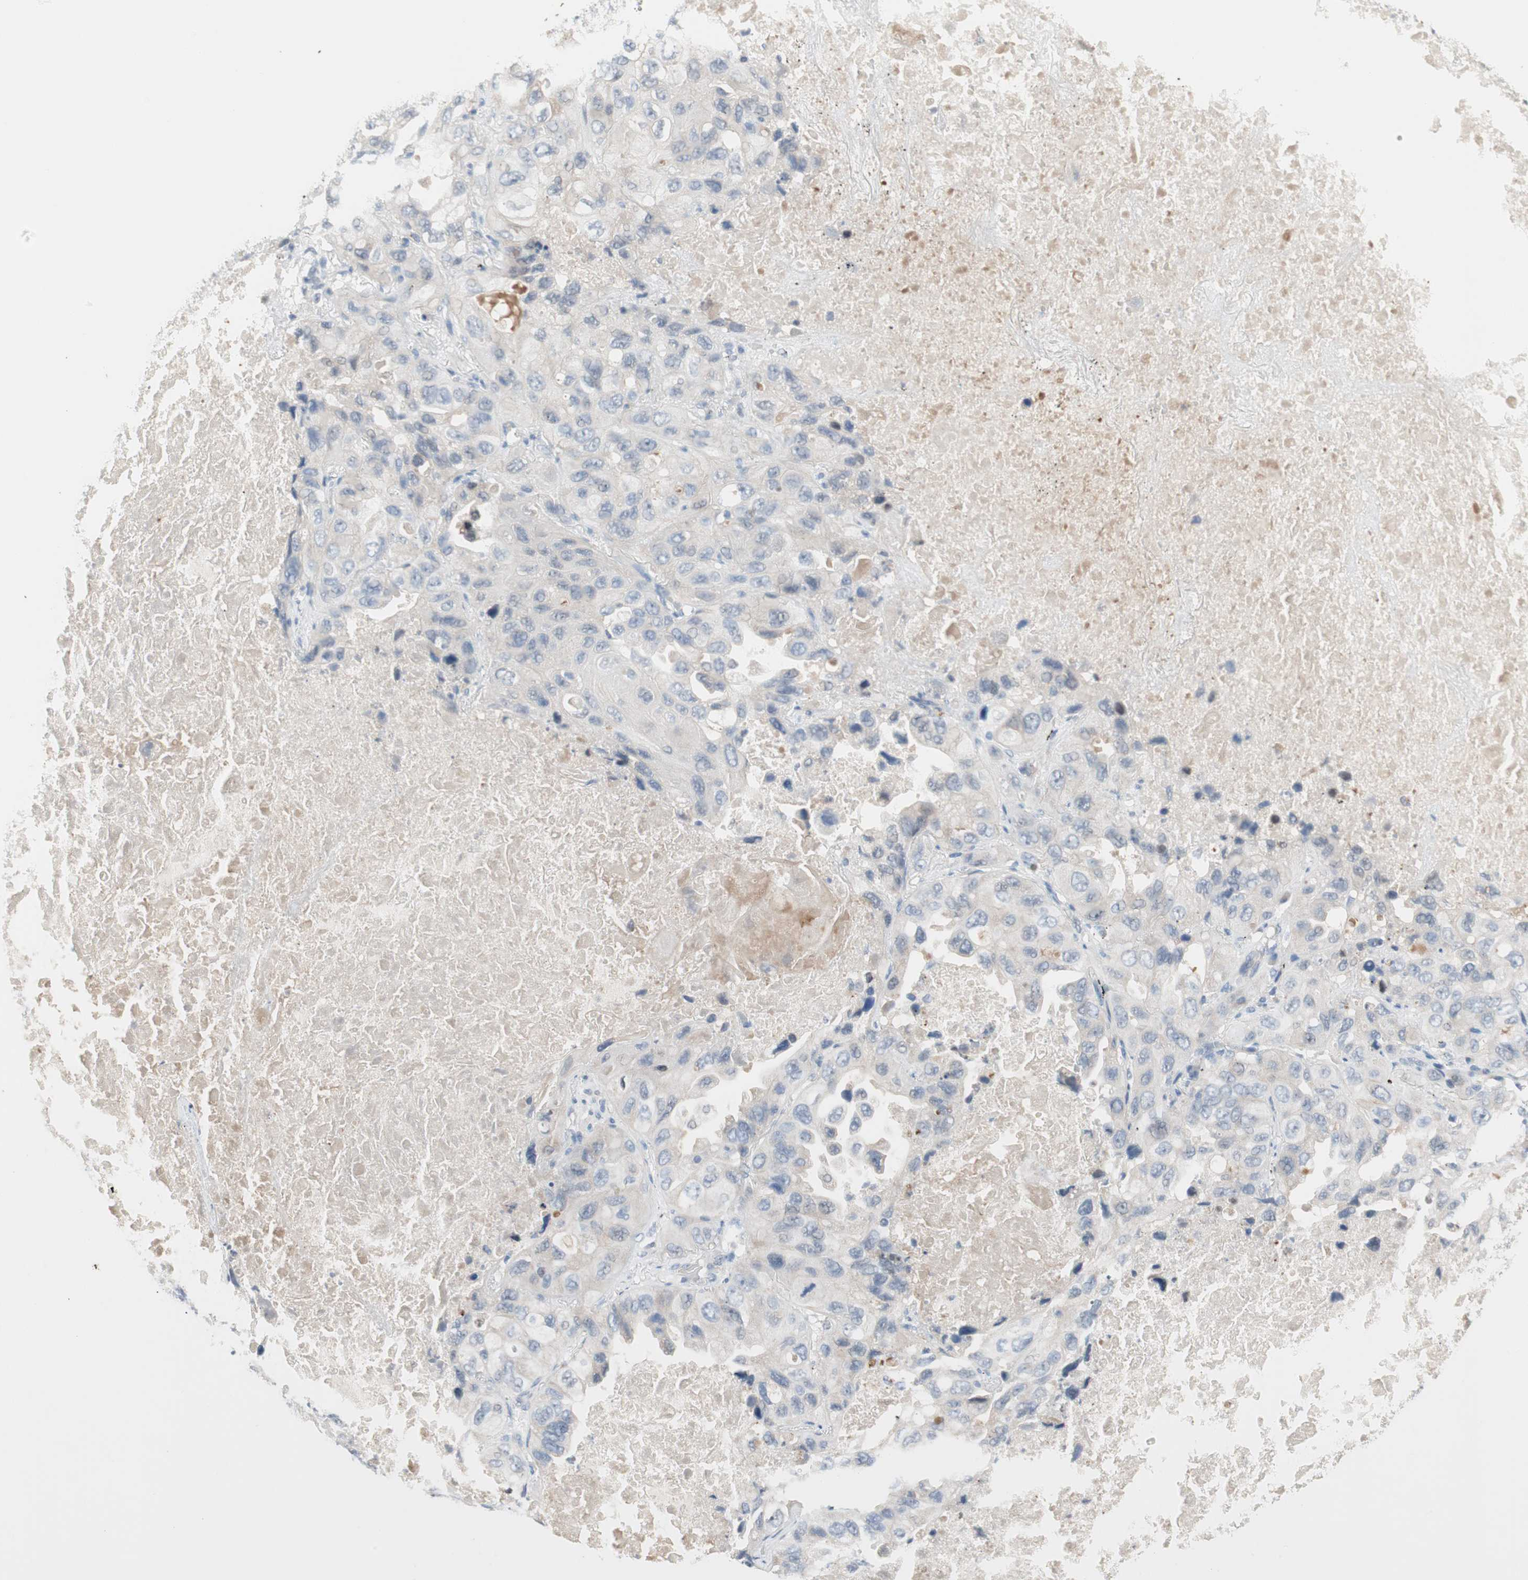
{"staining": {"intensity": "negative", "quantity": "none", "location": "none"}, "tissue": "lung cancer", "cell_type": "Tumor cells", "image_type": "cancer", "snomed": [{"axis": "morphology", "description": "Squamous cell carcinoma, NOS"}, {"axis": "topography", "description": "Lung"}], "caption": "IHC photomicrograph of neoplastic tissue: human squamous cell carcinoma (lung) stained with DAB (3,3'-diaminobenzidine) exhibits no significant protein staining in tumor cells.", "gene": "PDZK1", "patient": {"sex": "female", "age": 73}}